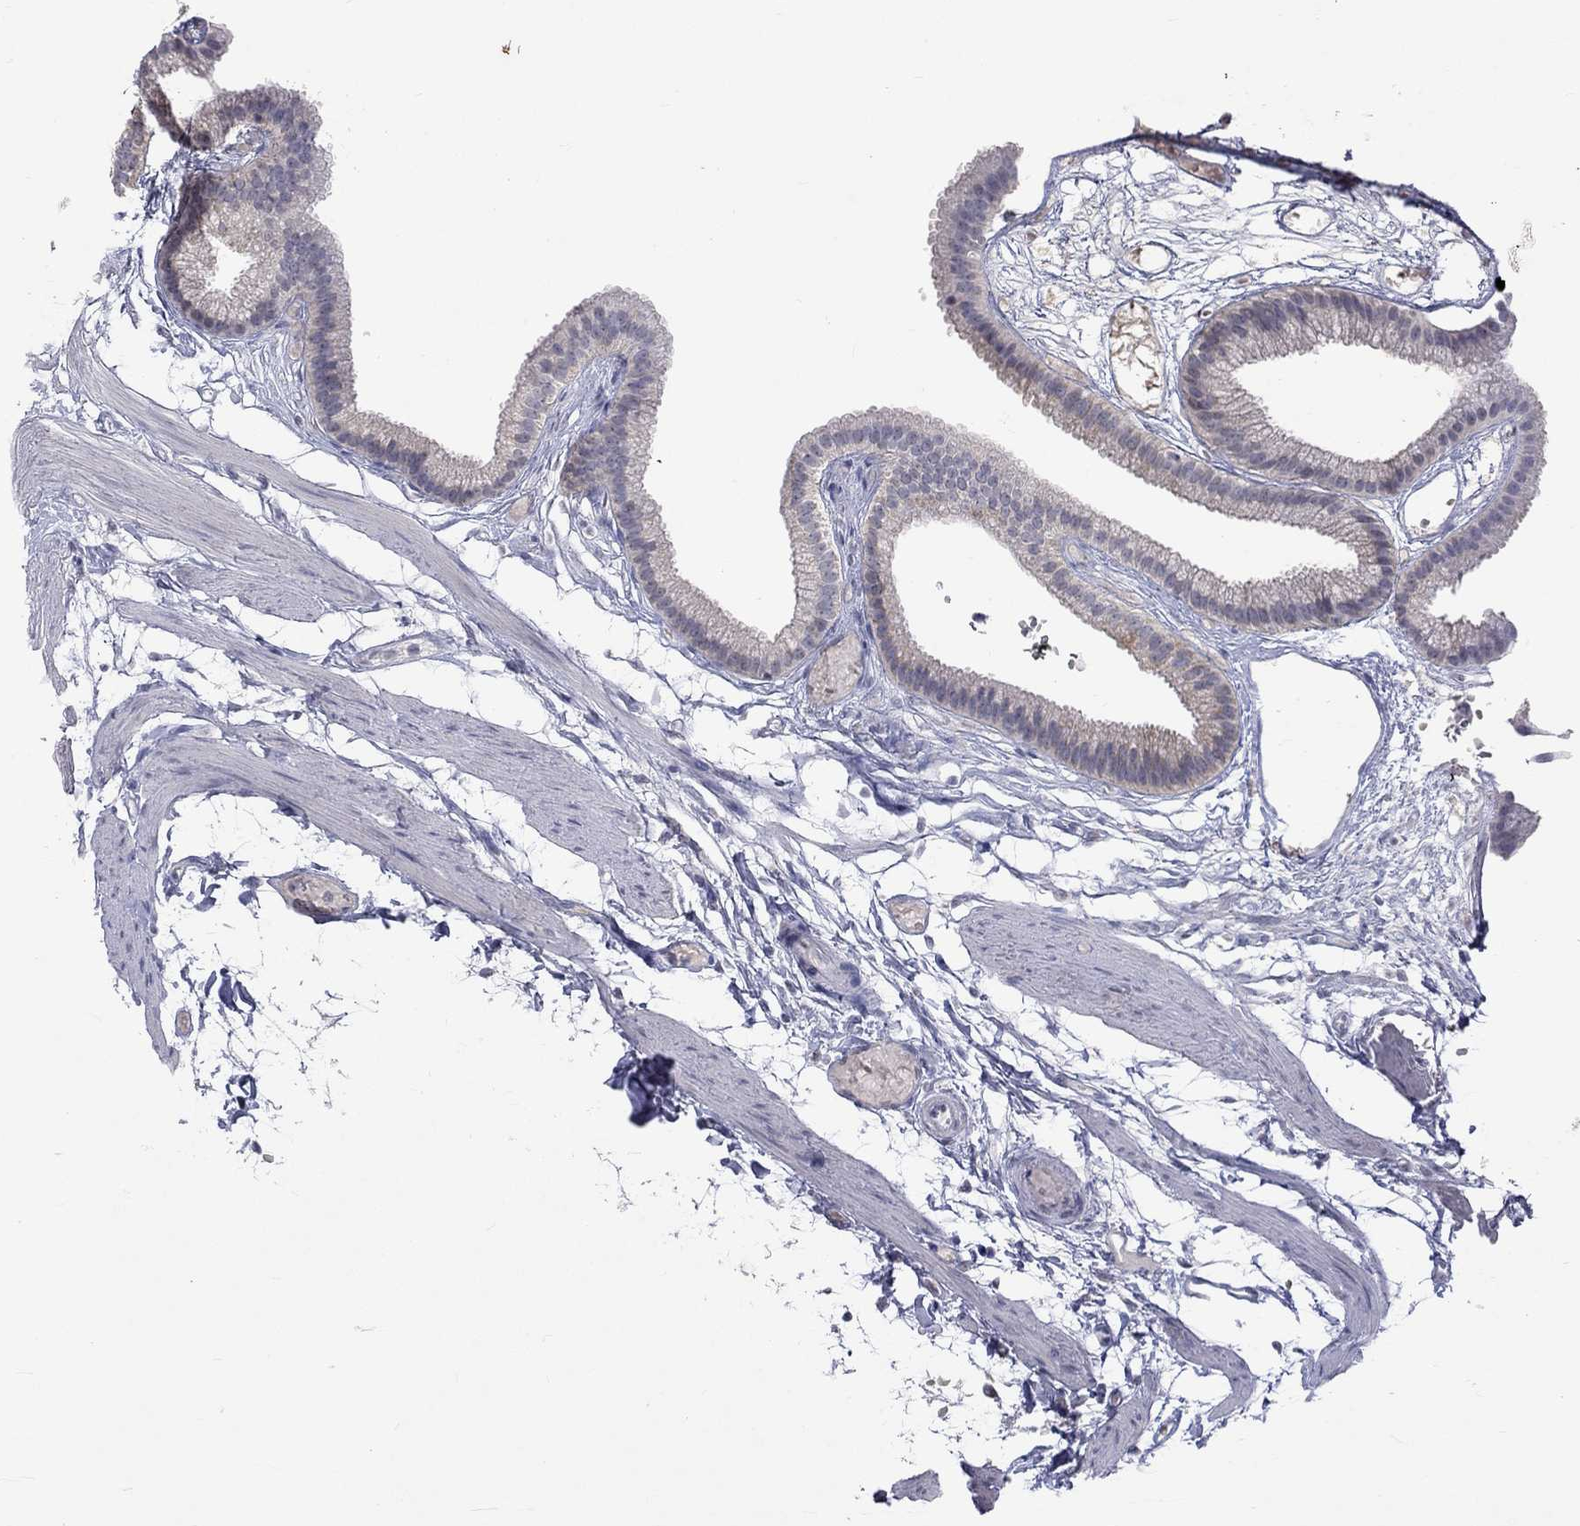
{"staining": {"intensity": "negative", "quantity": "none", "location": "none"}, "tissue": "gallbladder", "cell_type": "Glandular cells", "image_type": "normal", "snomed": [{"axis": "morphology", "description": "Normal tissue, NOS"}, {"axis": "topography", "description": "Gallbladder"}], "caption": "High magnification brightfield microscopy of benign gallbladder stained with DAB (3,3'-diaminobenzidine) (brown) and counterstained with hematoxylin (blue): glandular cells show no significant staining.", "gene": "TMEM143", "patient": {"sex": "female", "age": 45}}